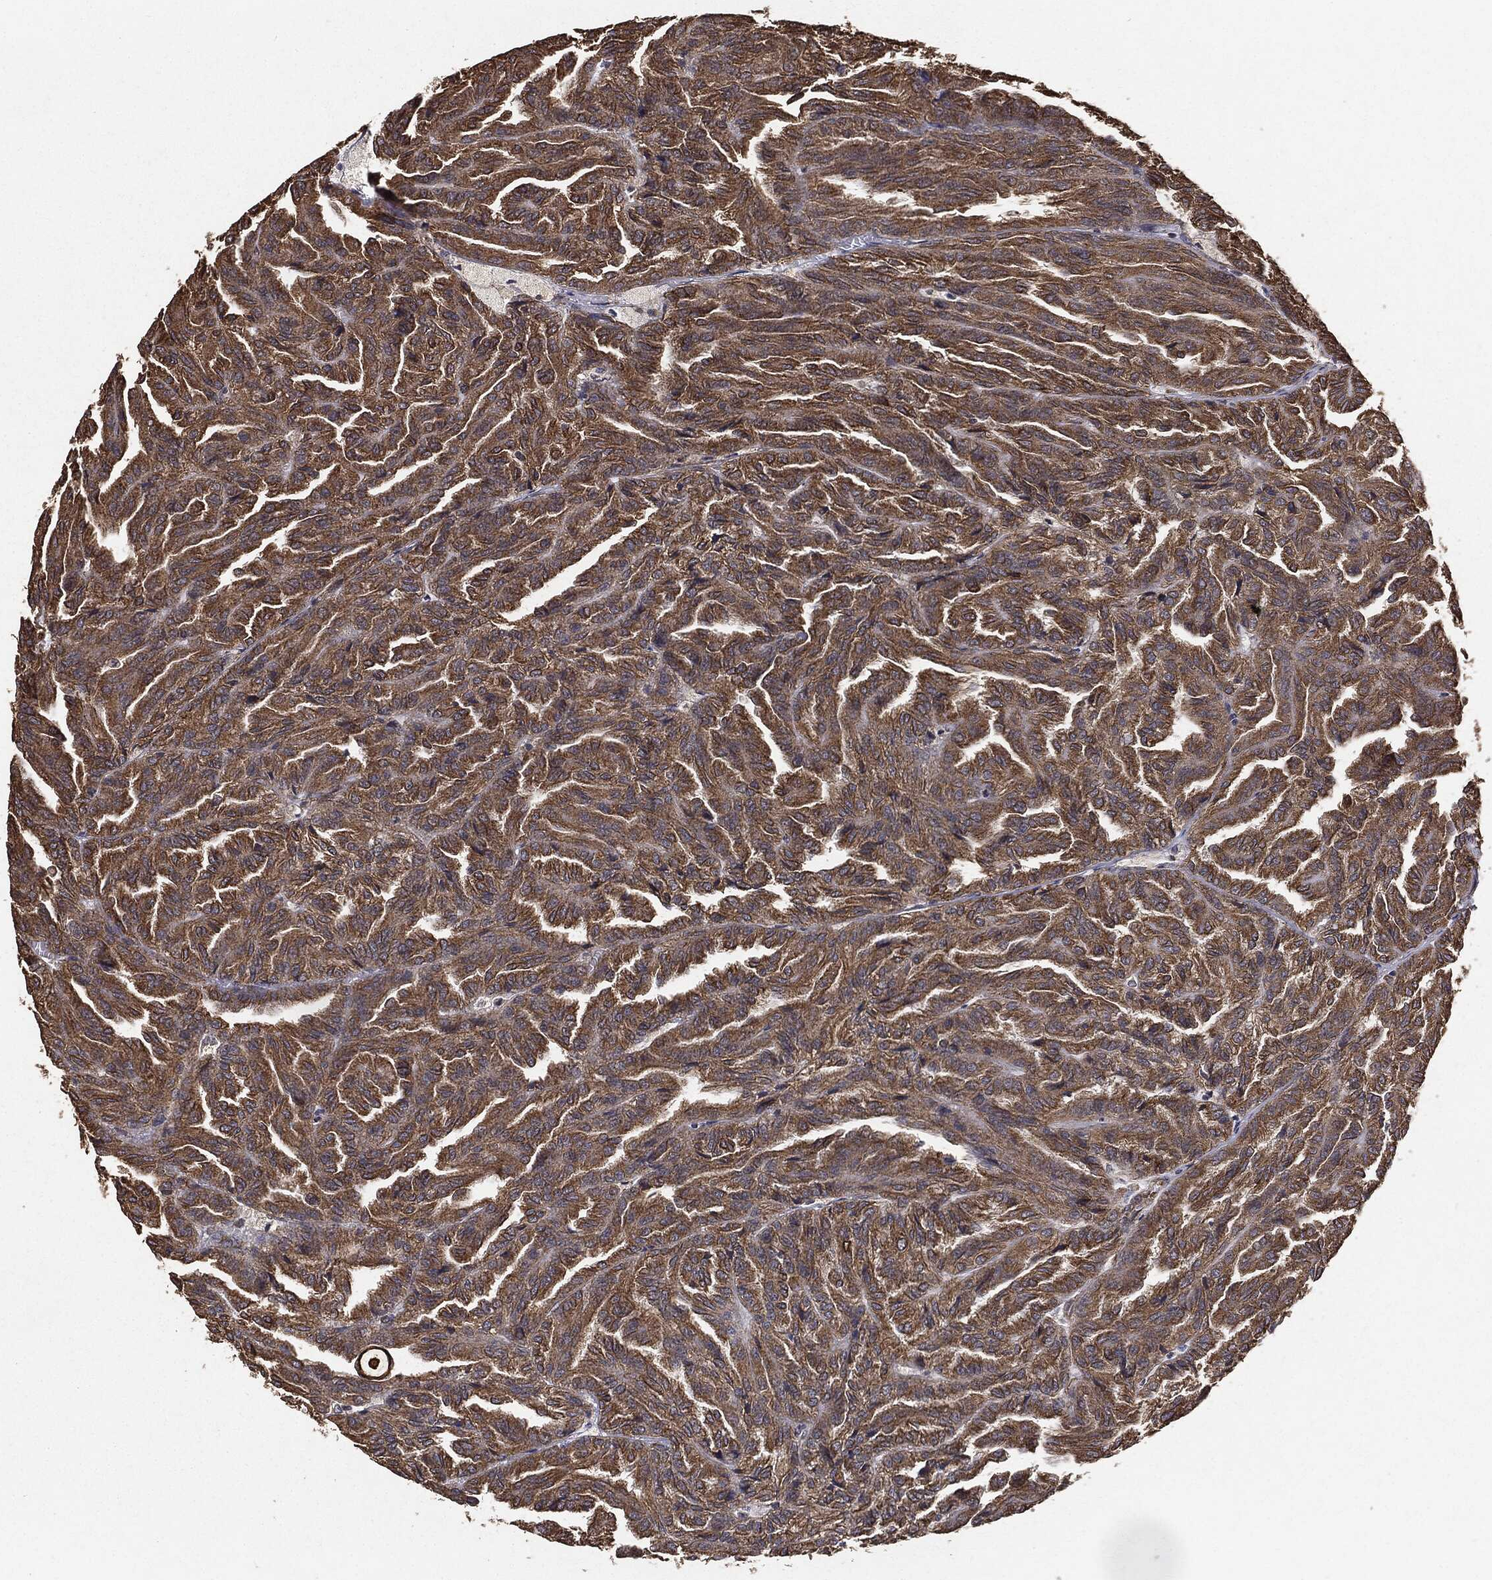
{"staining": {"intensity": "moderate", "quantity": ">75%", "location": "cytoplasmic/membranous"}, "tissue": "renal cancer", "cell_type": "Tumor cells", "image_type": "cancer", "snomed": [{"axis": "morphology", "description": "Adenocarcinoma, NOS"}, {"axis": "topography", "description": "Kidney"}], "caption": "Renal cancer (adenocarcinoma) stained with IHC exhibits moderate cytoplasmic/membranous expression in approximately >75% of tumor cells. The protein is stained brown, and the nuclei are stained in blue (DAB (3,3'-diaminobenzidine) IHC with brightfield microscopy, high magnification).", "gene": "MTOR", "patient": {"sex": "male", "age": 79}}